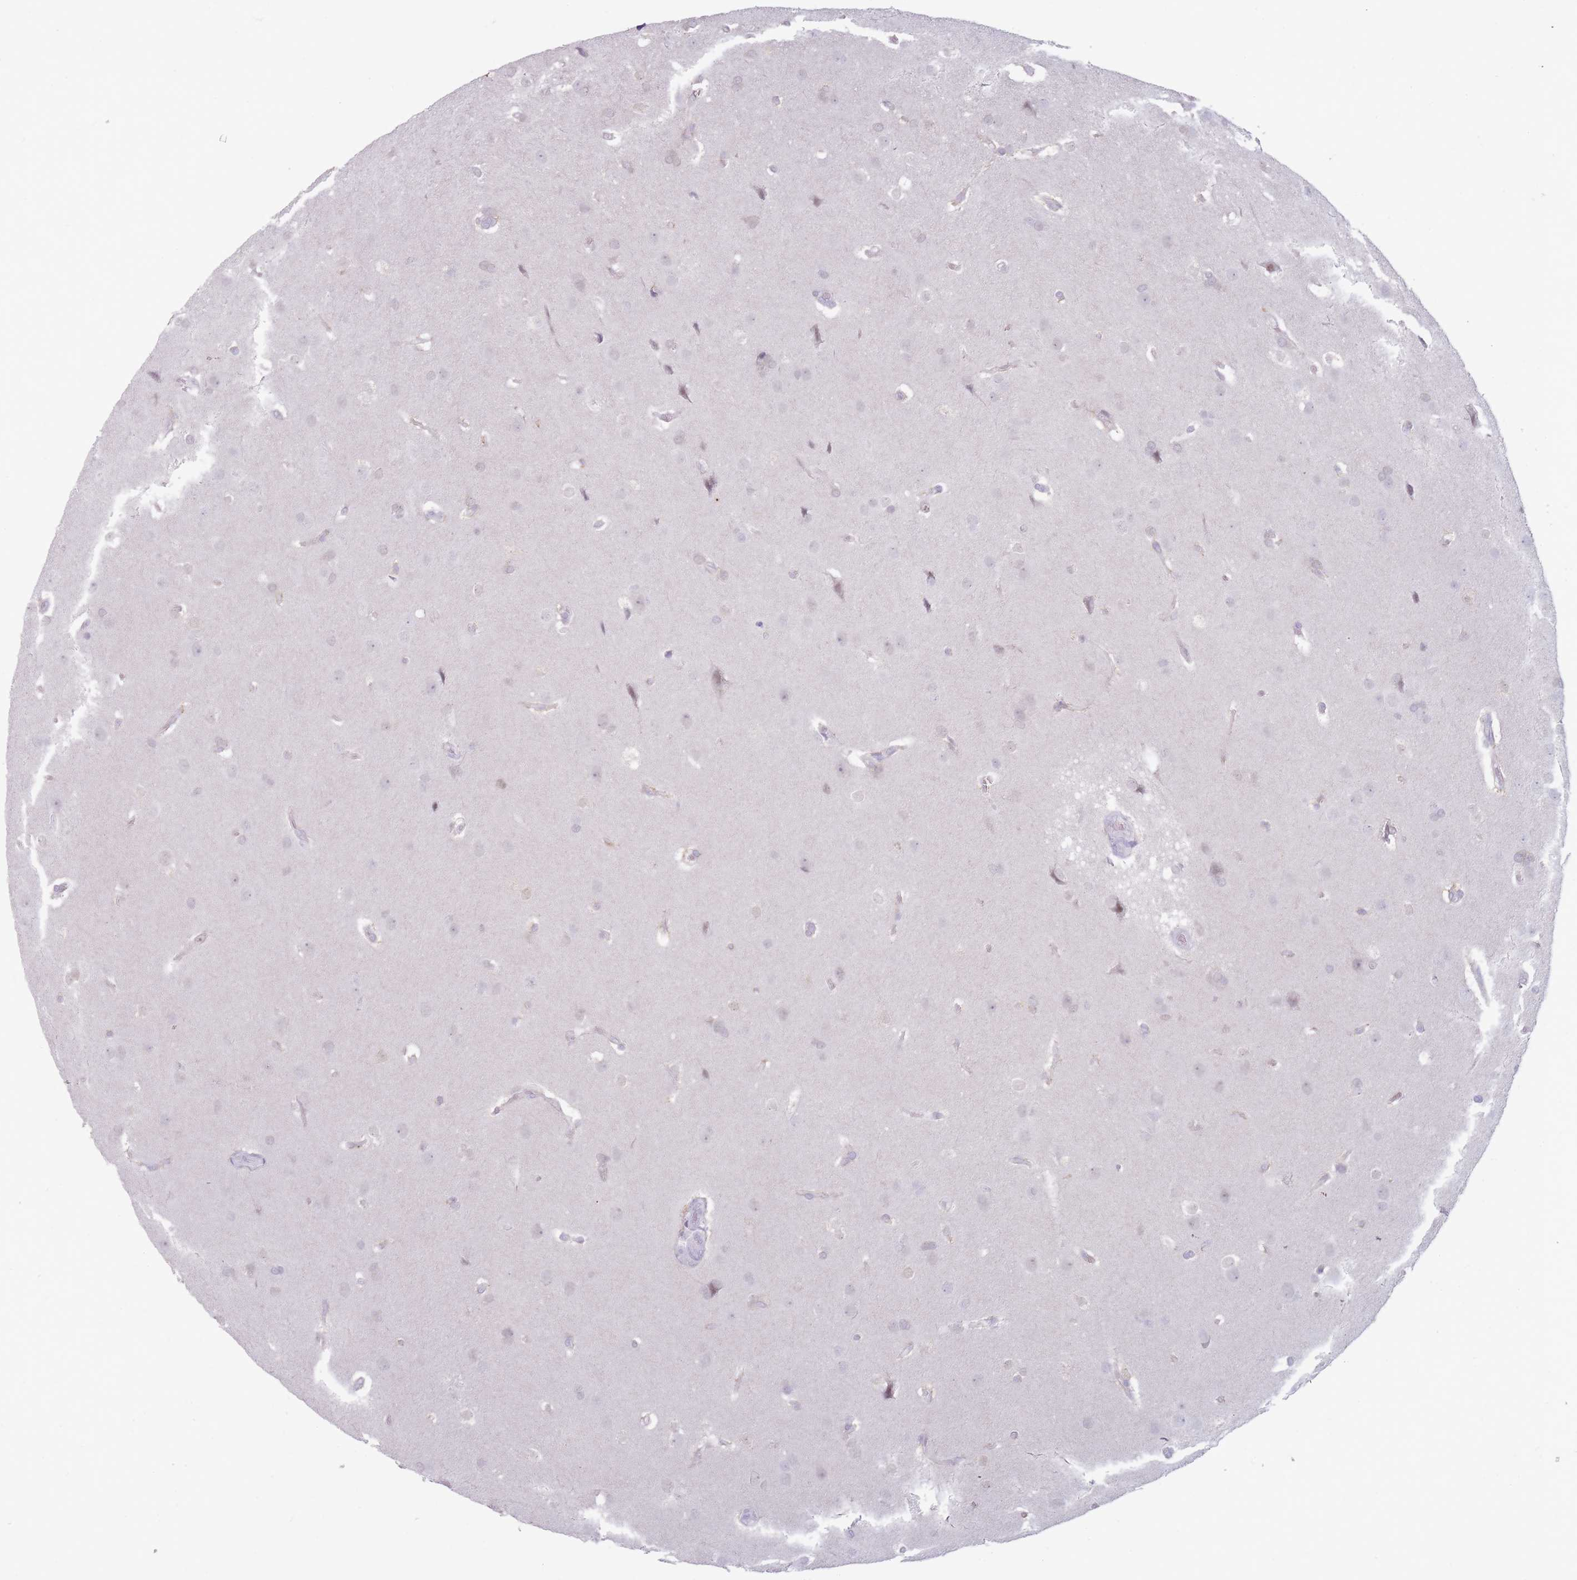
{"staining": {"intensity": "negative", "quantity": "none", "location": "none"}, "tissue": "glioma", "cell_type": "Tumor cells", "image_type": "cancer", "snomed": [{"axis": "morphology", "description": "Glioma, malignant, Low grade"}, {"axis": "topography", "description": "Brain"}], "caption": "The image shows no significant positivity in tumor cells of glioma. (Stains: DAB immunohistochemistry with hematoxylin counter stain, Microscopy: brightfield microscopy at high magnification).", "gene": "ARID3B", "patient": {"sex": "female", "age": 32}}